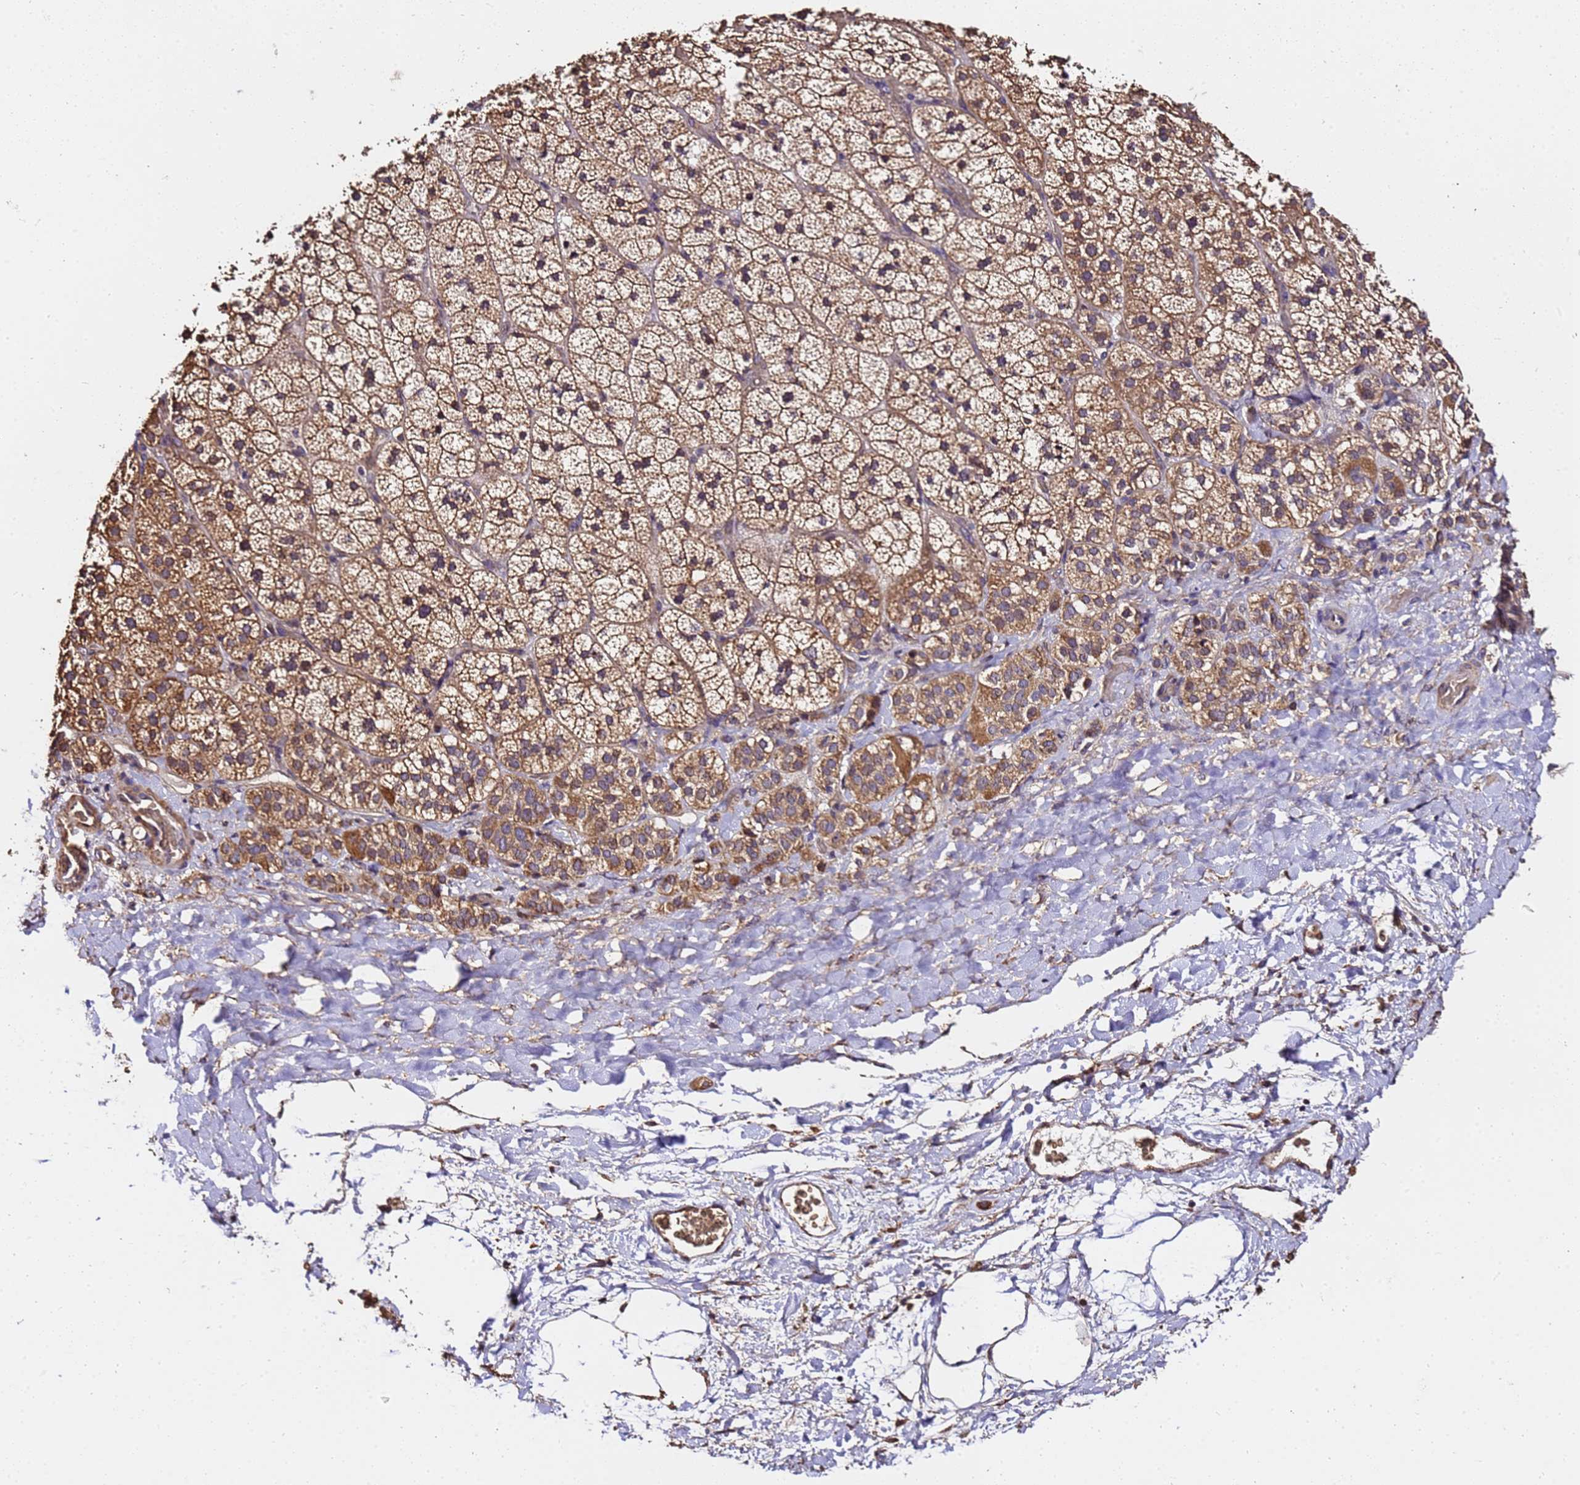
{"staining": {"intensity": "strong", "quantity": ">75%", "location": "cytoplasmic/membranous,nuclear"}, "tissue": "adrenal gland", "cell_type": "Glandular cells", "image_type": "normal", "snomed": [{"axis": "morphology", "description": "Normal tissue, NOS"}, {"axis": "topography", "description": "Adrenal gland"}], "caption": "Unremarkable adrenal gland was stained to show a protein in brown. There is high levels of strong cytoplasmic/membranous,nuclear expression in approximately >75% of glandular cells. The staining is performed using DAB (3,3'-diaminobenzidine) brown chromogen to label protein expression. The nuclei are counter-stained blue using hematoxylin.", "gene": "LRRIQ1", "patient": {"sex": "male", "age": 57}}